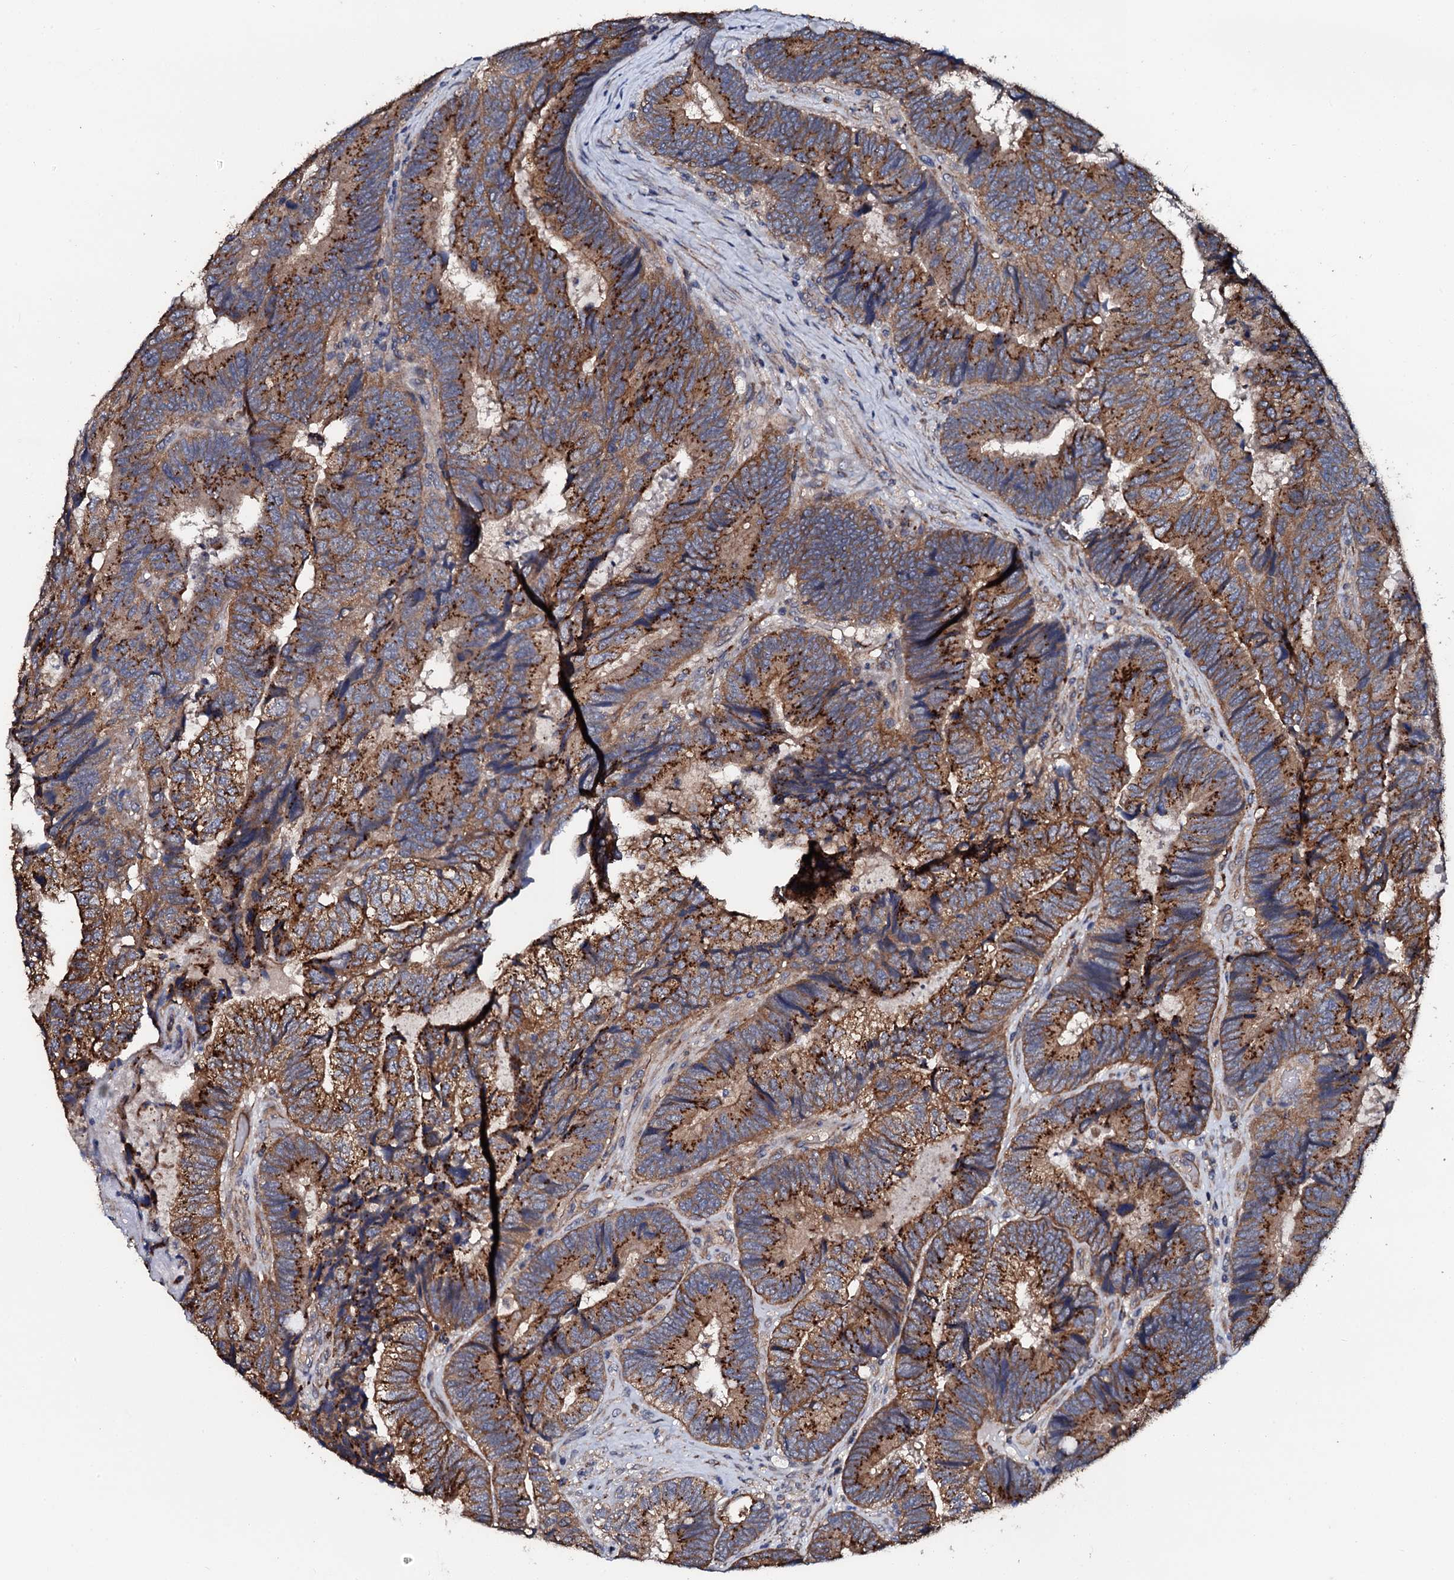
{"staining": {"intensity": "strong", "quantity": ">75%", "location": "cytoplasmic/membranous"}, "tissue": "colorectal cancer", "cell_type": "Tumor cells", "image_type": "cancer", "snomed": [{"axis": "morphology", "description": "Adenocarcinoma, NOS"}, {"axis": "topography", "description": "Colon"}], "caption": "Approximately >75% of tumor cells in human adenocarcinoma (colorectal) reveal strong cytoplasmic/membranous protein positivity as visualized by brown immunohistochemical staining.", "gene": "GLCE", "patient": {"sex": "female", "age": 67}}